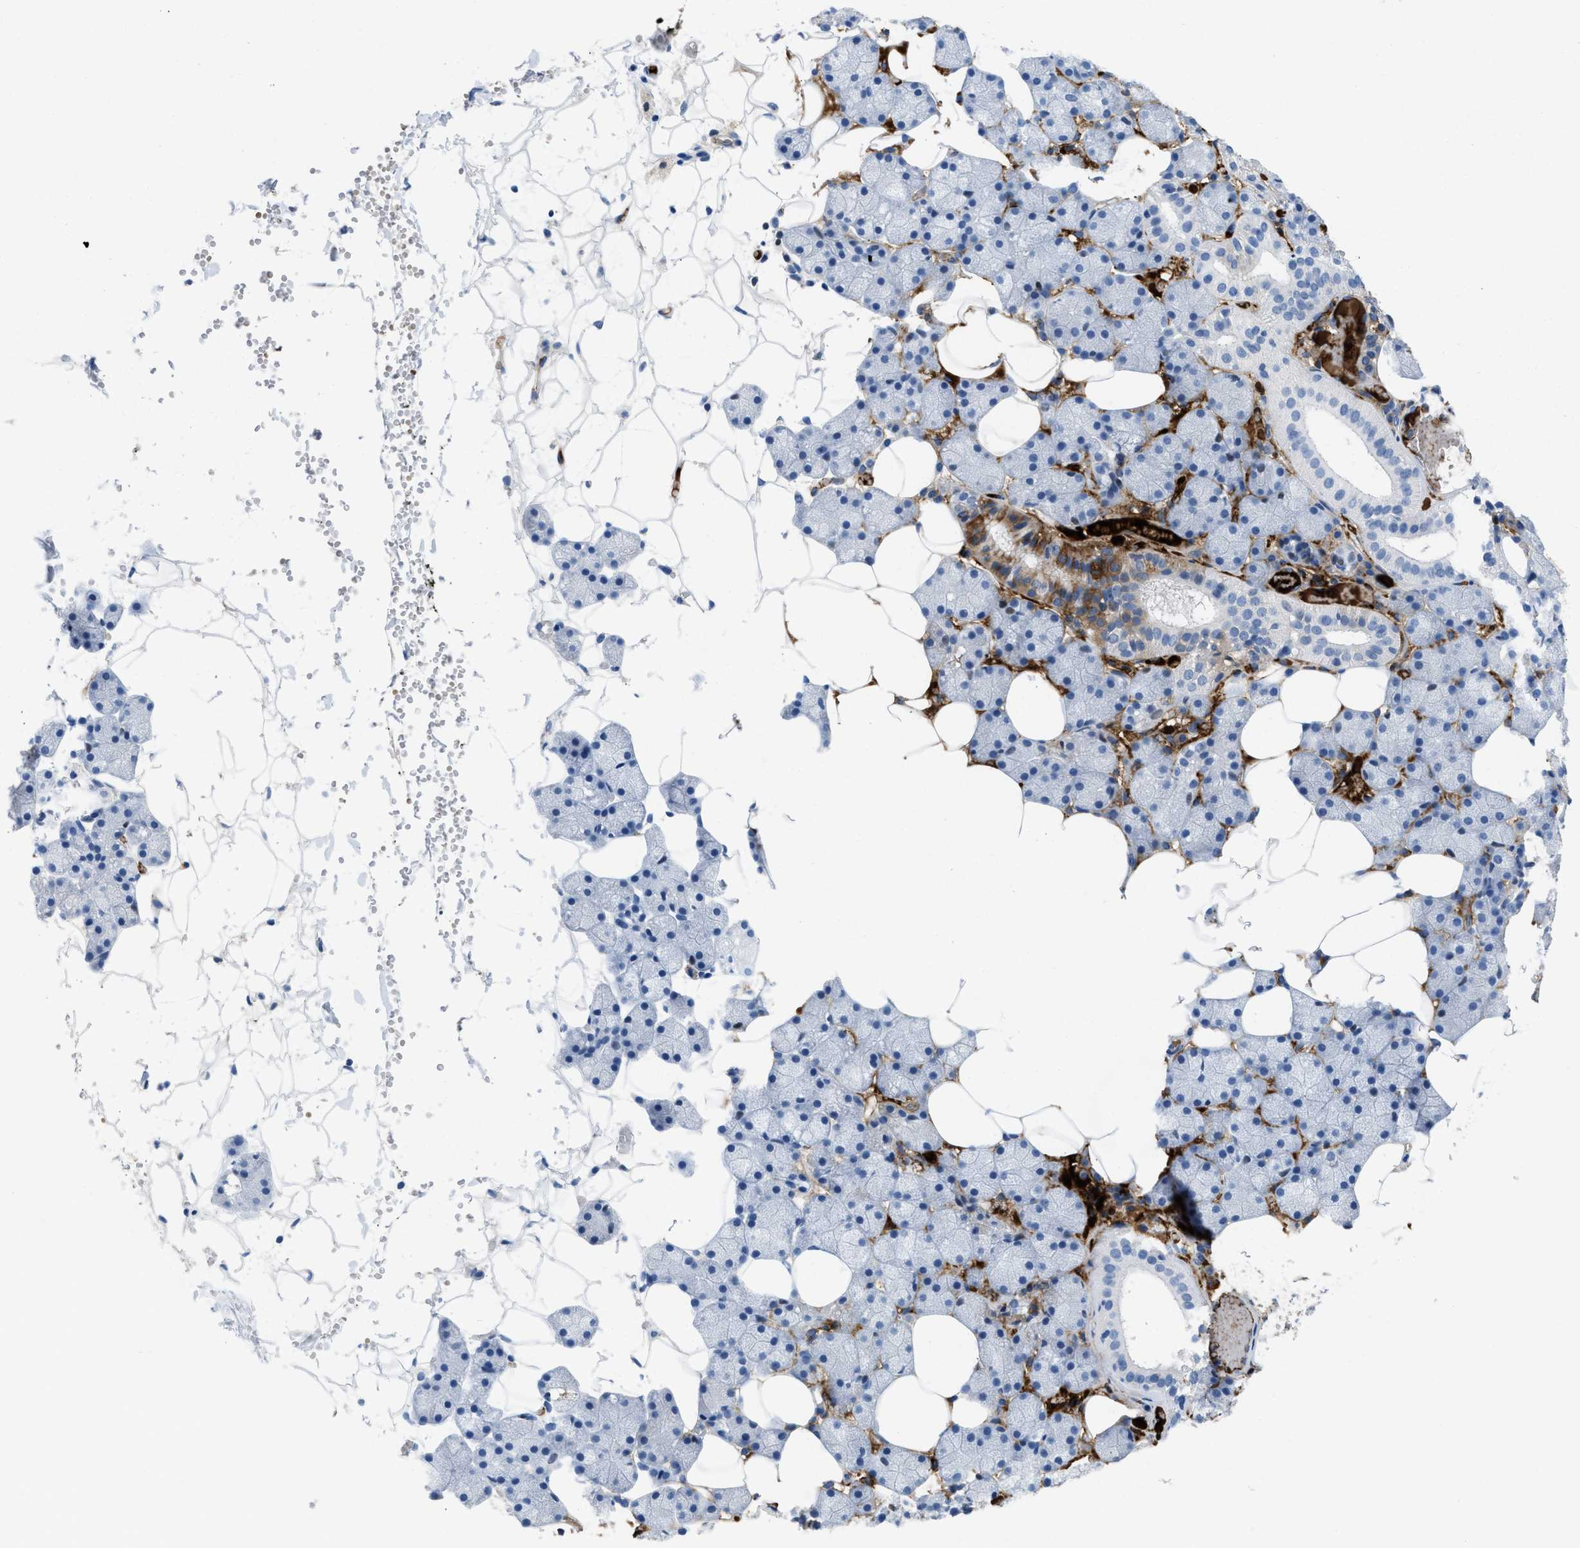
{"staining": {"intensity": "negative", "quantity": "none", "location": "none"}, "tissue": "salivary gland", "cell_type": "Glandular cells", "image_type": "normal", "snomed": [{"axis": "morphology", "description": "Normal tissue, NOS"}, {"axis": "topography", "description": "Salivary gland"}], "caption": "A high-resolution photomicrograph shows IHC staining of unremarkable salivary gland, which shows no significant expression in glandular cells. (DAB (3,3'-diaminobenzidine) immunohistochemistry (IHC) visualized using brightfield microscopy, high magnification).", "gene": "LEF1", "patient": {"sex": "female", "age": 33}}